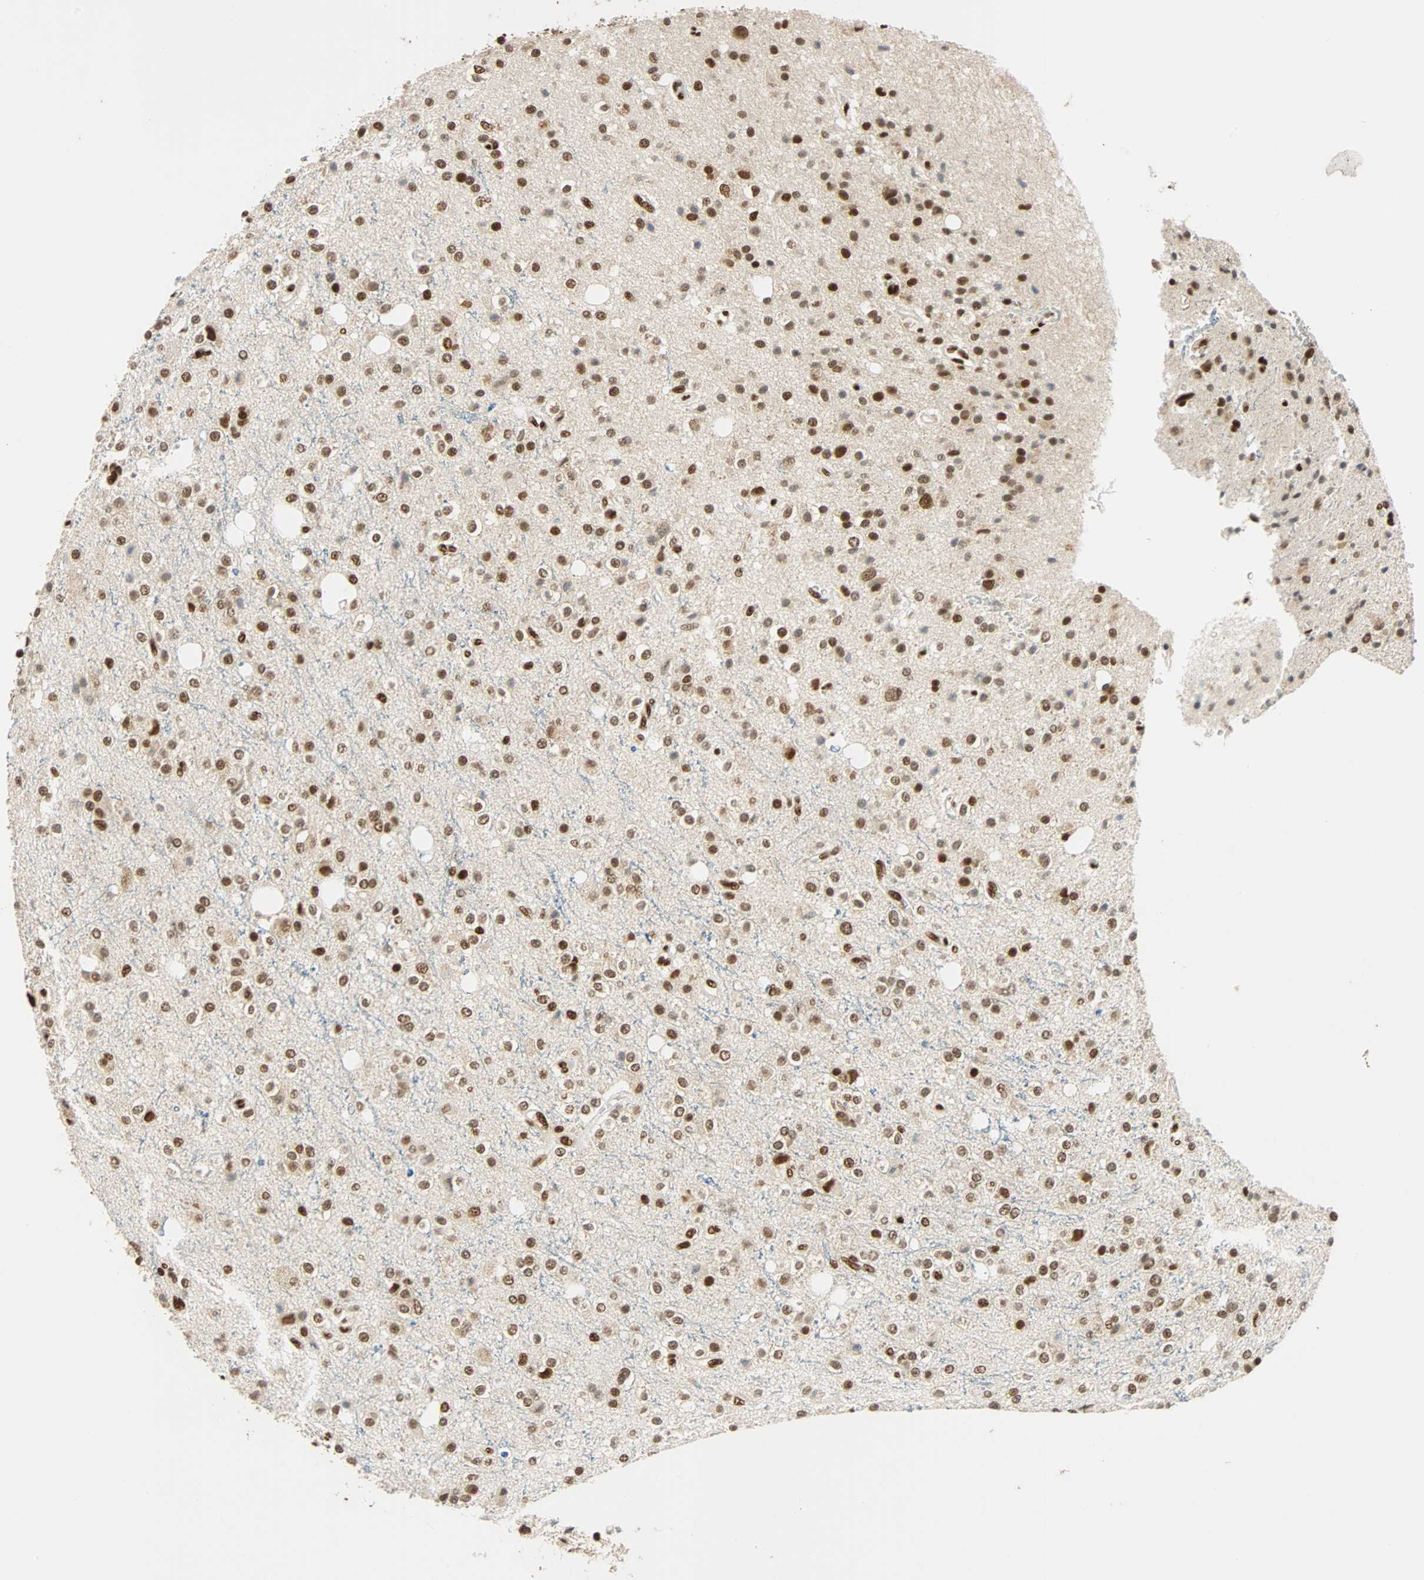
{"staining": {"intensity": "moderate", "quantity": ">75%", "location": "nuclear"}, "tissue": "glioma", "cell_type": "Tumor cells", "image_type": "cancer", "snomed": [{"axis": "morphology", "description": "Glioma, malignant, High grade"}, {"axis": "topography", "description": "Brain"}], "caption": "Tumor cells reveal medium levels of moderate nuclear positivity in approximately >75% of cells in glioma.", "gene": "CDK12", "patient": {"sex": "male", "age": 47}}